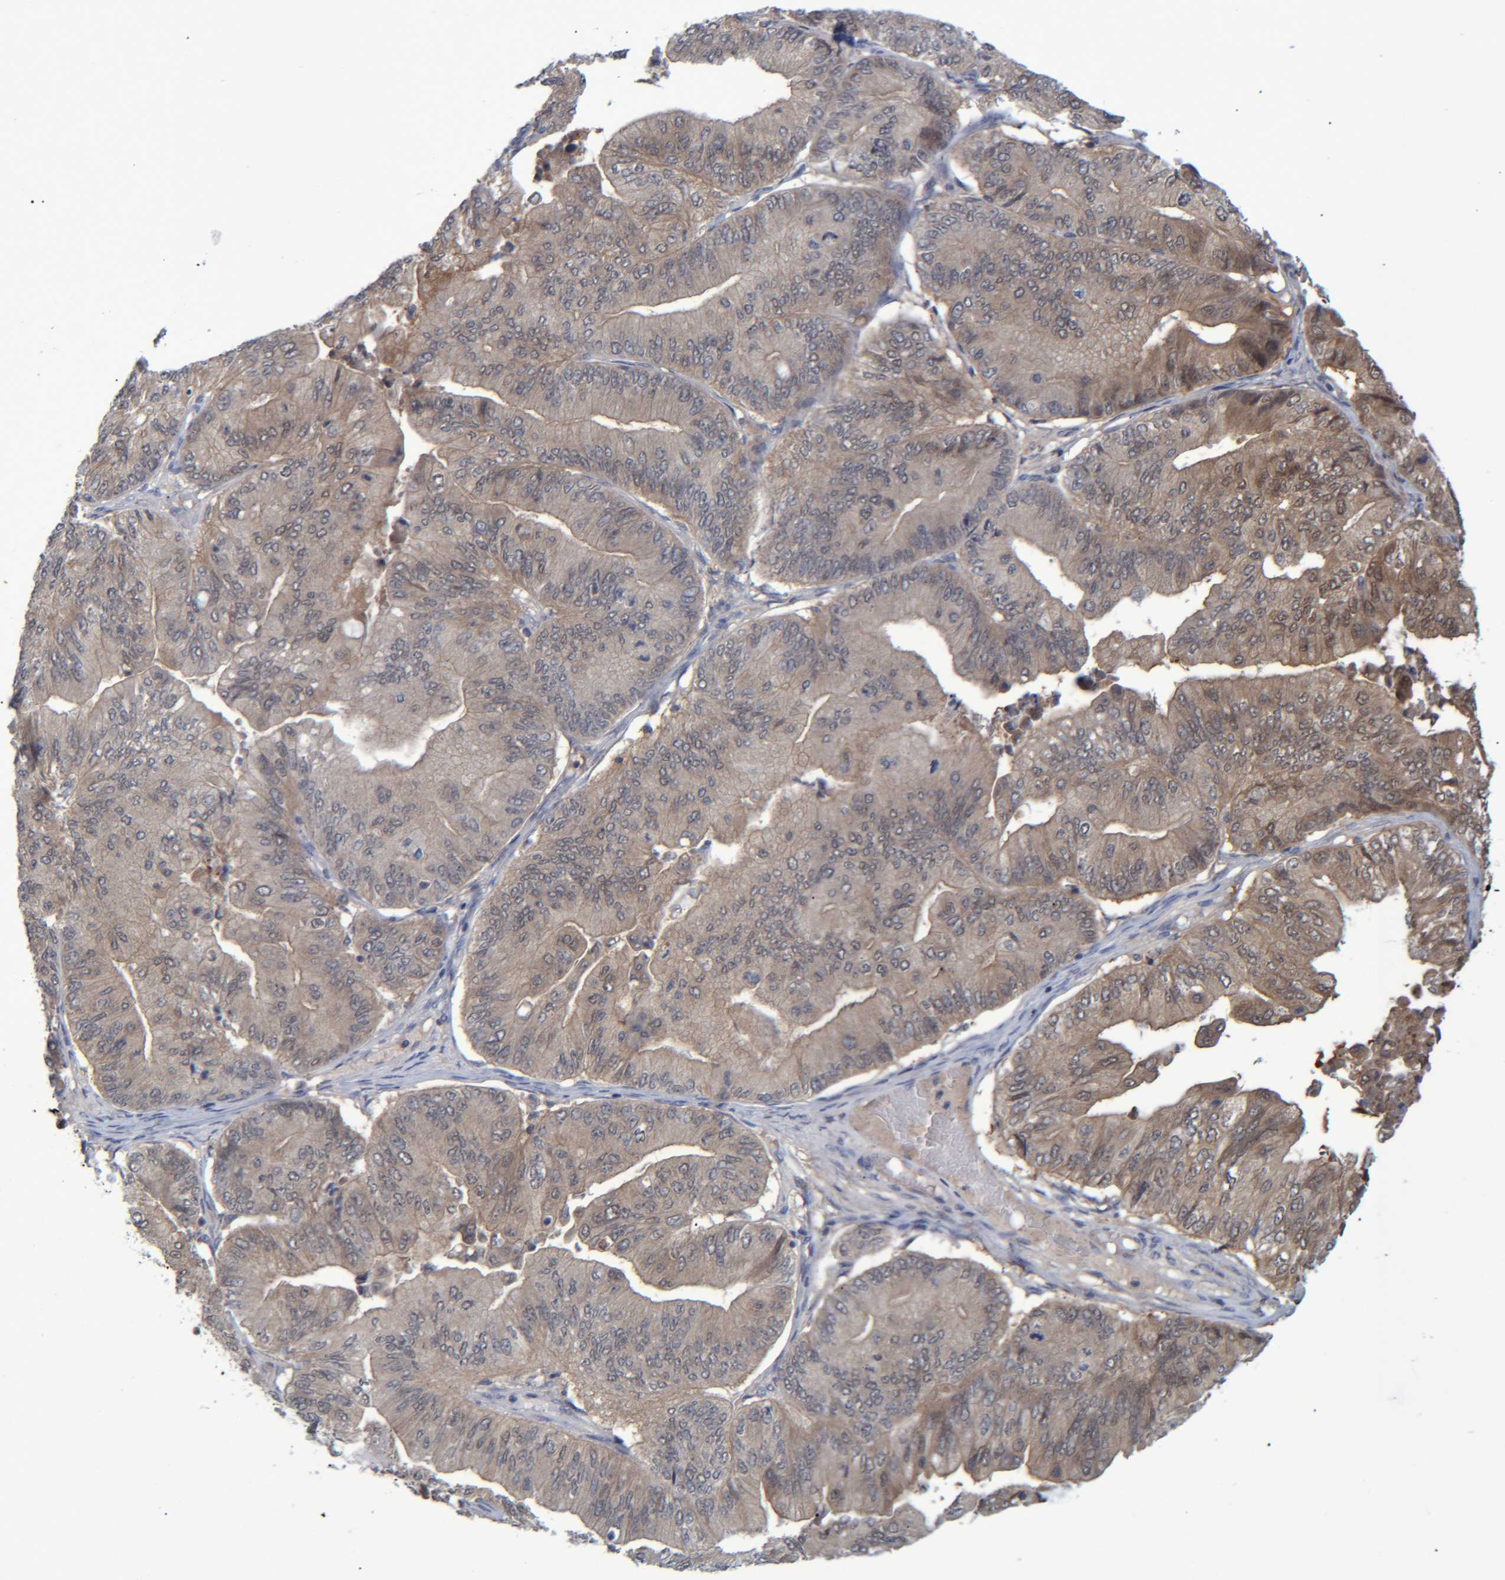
{"staining": {"intensity": "moderate", "quantity": "25%-75%", "location": "cytoplasmic/membranous"}, "tissue": "ovarian cancer", "cell_type": "Tumor cells", "image_type": "cancer", "snomed": [{"axis": "morphology", "description": "Cystadenocarcinoma, mucinous, NOS"}, {"axis": "topography", "description": "Ovary"}], "caption": "IHC micrograph of human mucinous cystadenocarcinoma (ovarian) stained for a protein (brown), which shows medium levels of moderate cytoplasmic/membranous staining in about 25%-75% of tumor cells.", "gene": "PCYT2", "patient": {"sex": "female", "age": 61}}